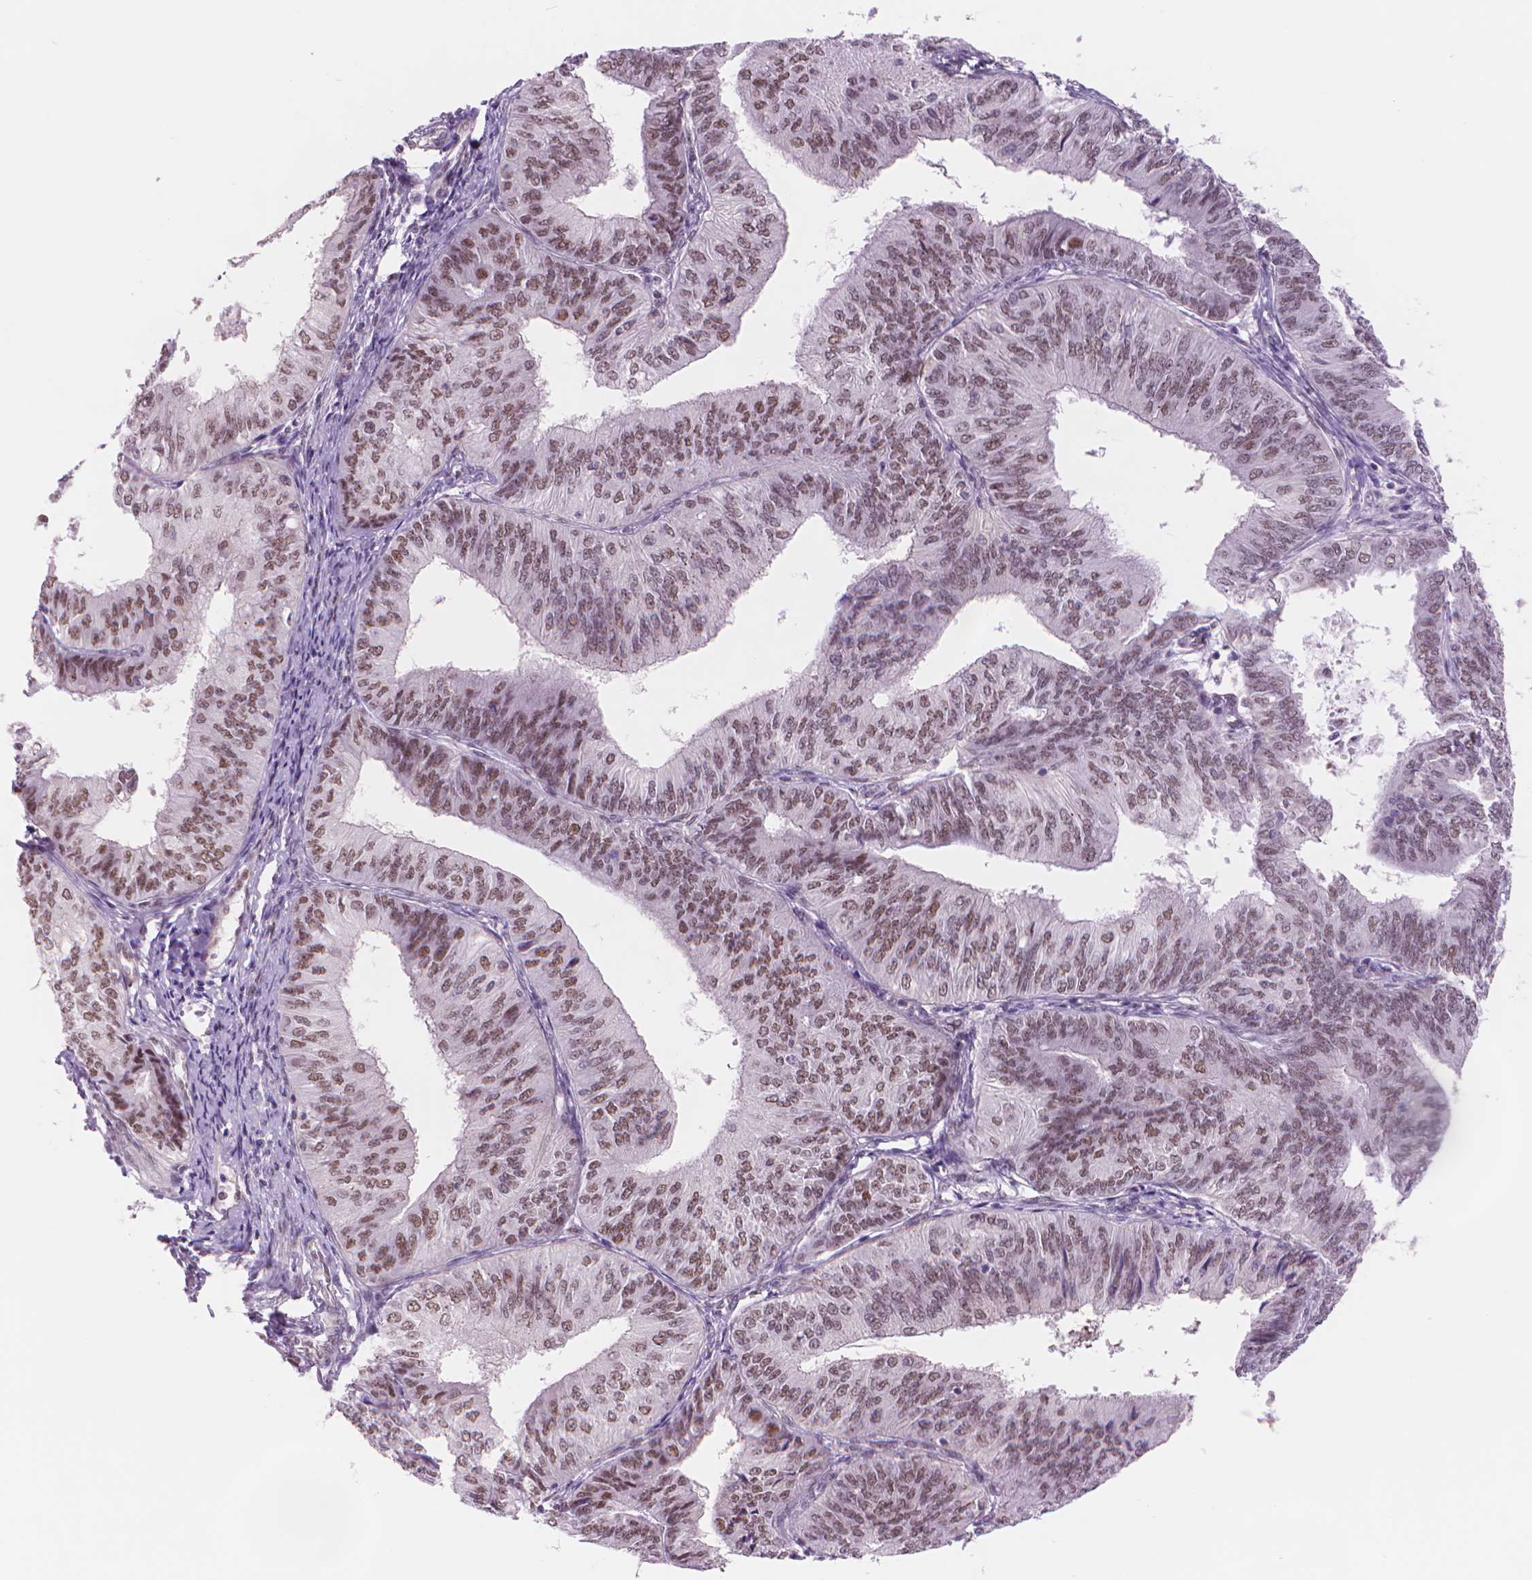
{"staining": {"intensity": "moderate", "quantity": "25%-75%", "location": "nuclear"}, "tissue": "endometrial cancer", "cell_type": "Tumor cells", "image_type": "cancer", "snomed": [{"axis": "morphology", "description": "Adenocarcinoma, NOS"}, {"axis": "topography", "description": "Endometrium"}], "caption": "Protein expression analysis of human adenocarcinoma (endometrial) reveals moderate nuclear positivity in about 25%-75% of tumor cells. Ihc stains the protein of interest in brown and the nuclei are stained blue.", "gene": "POLR3D", "patient": {"sex": "female", "age": 58}}